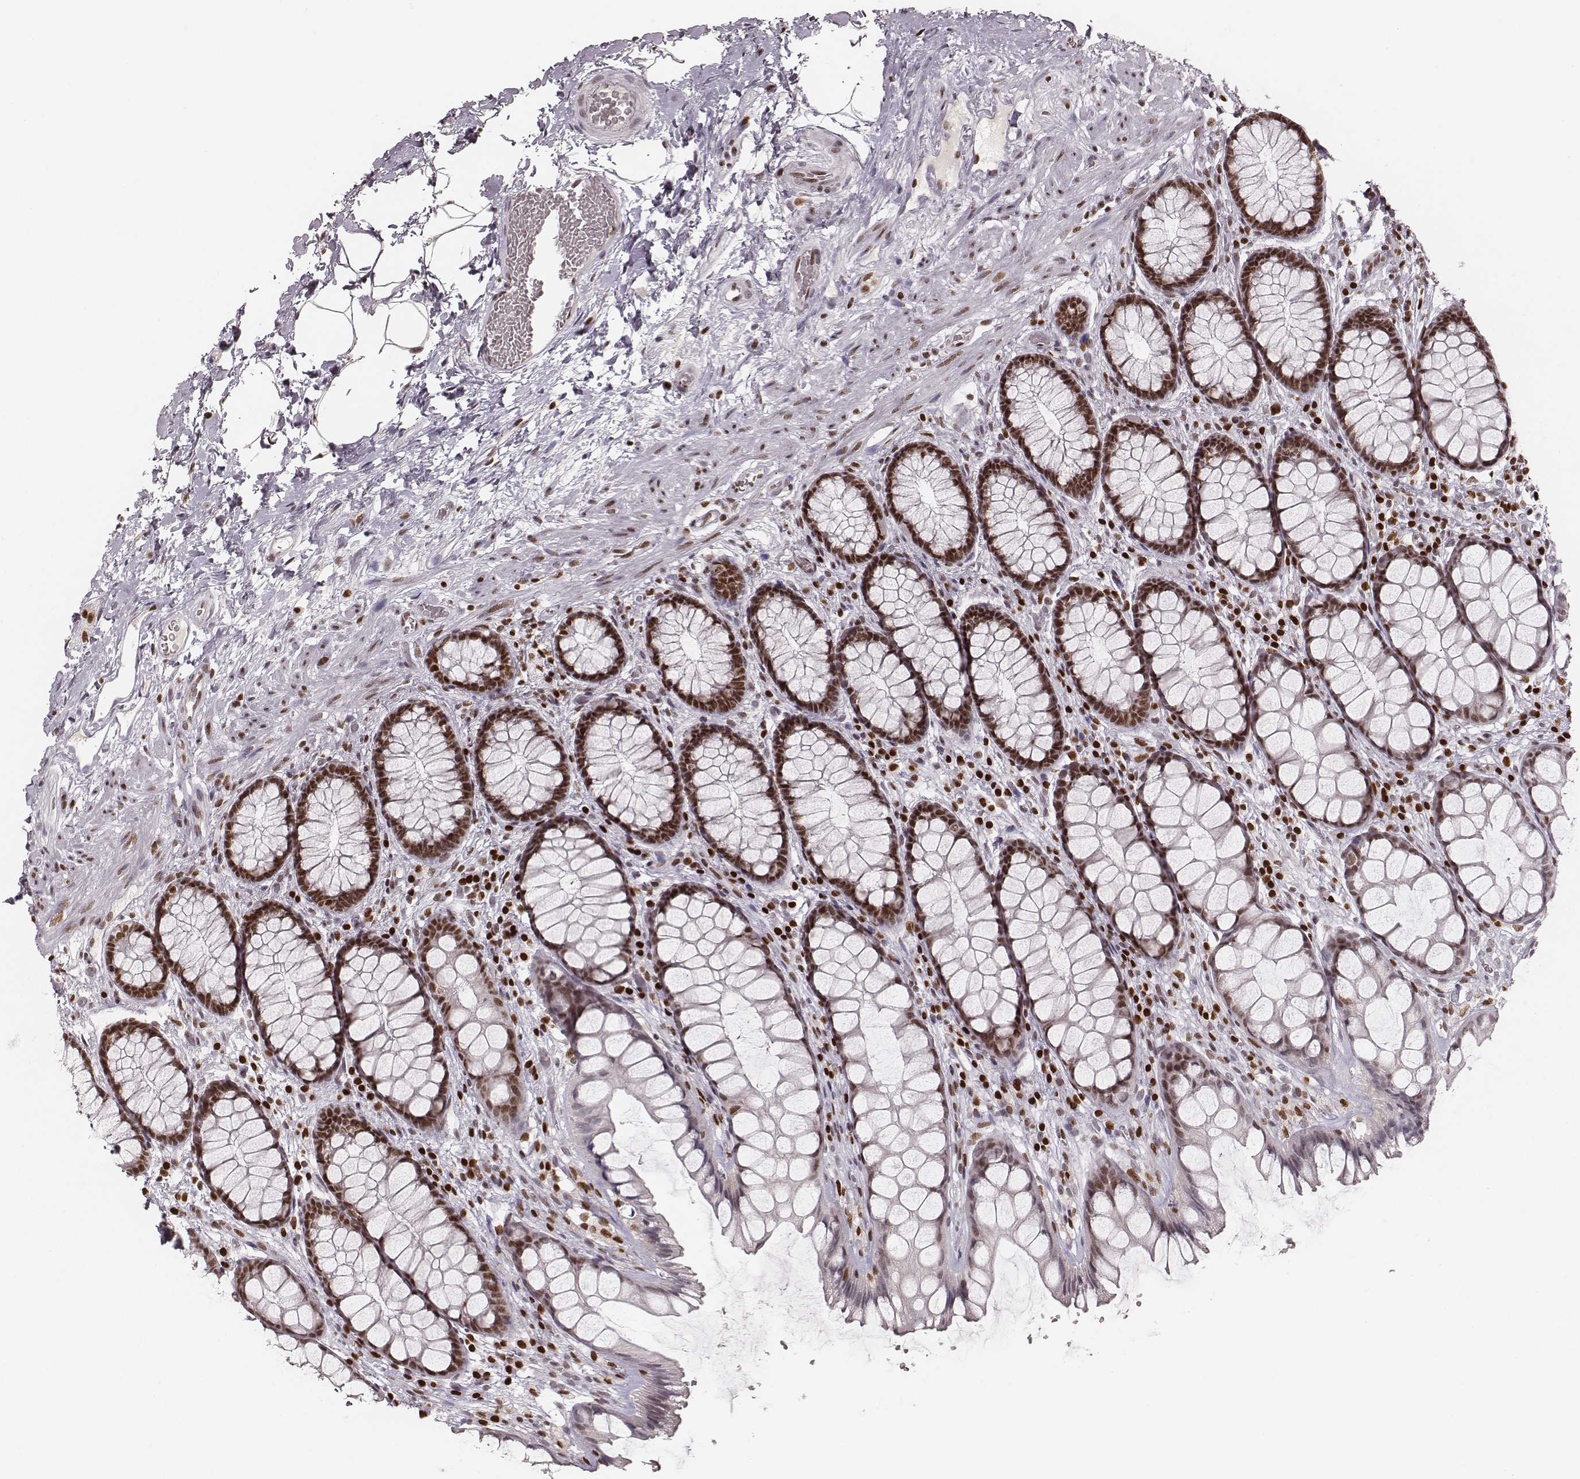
{"staining": {"intensity": "moderate", "quantity": ">75%", "location": "nuclear"}, "tissue": "rectum", "cell_type": "Glandular cells", "image_type": "normal", "snomed": [{"axis": "morphology", "description": "Normal tissue, NOS"}, {"axis": "topography", "description": "Rectum"}], "caption": "Human rectum stained for a protein (brown) reveals moderate nuclear positive staining in approximately >75% of glandular cells.", "gene": "PARP1", "patient": {"sex": "female", "age": 62}}